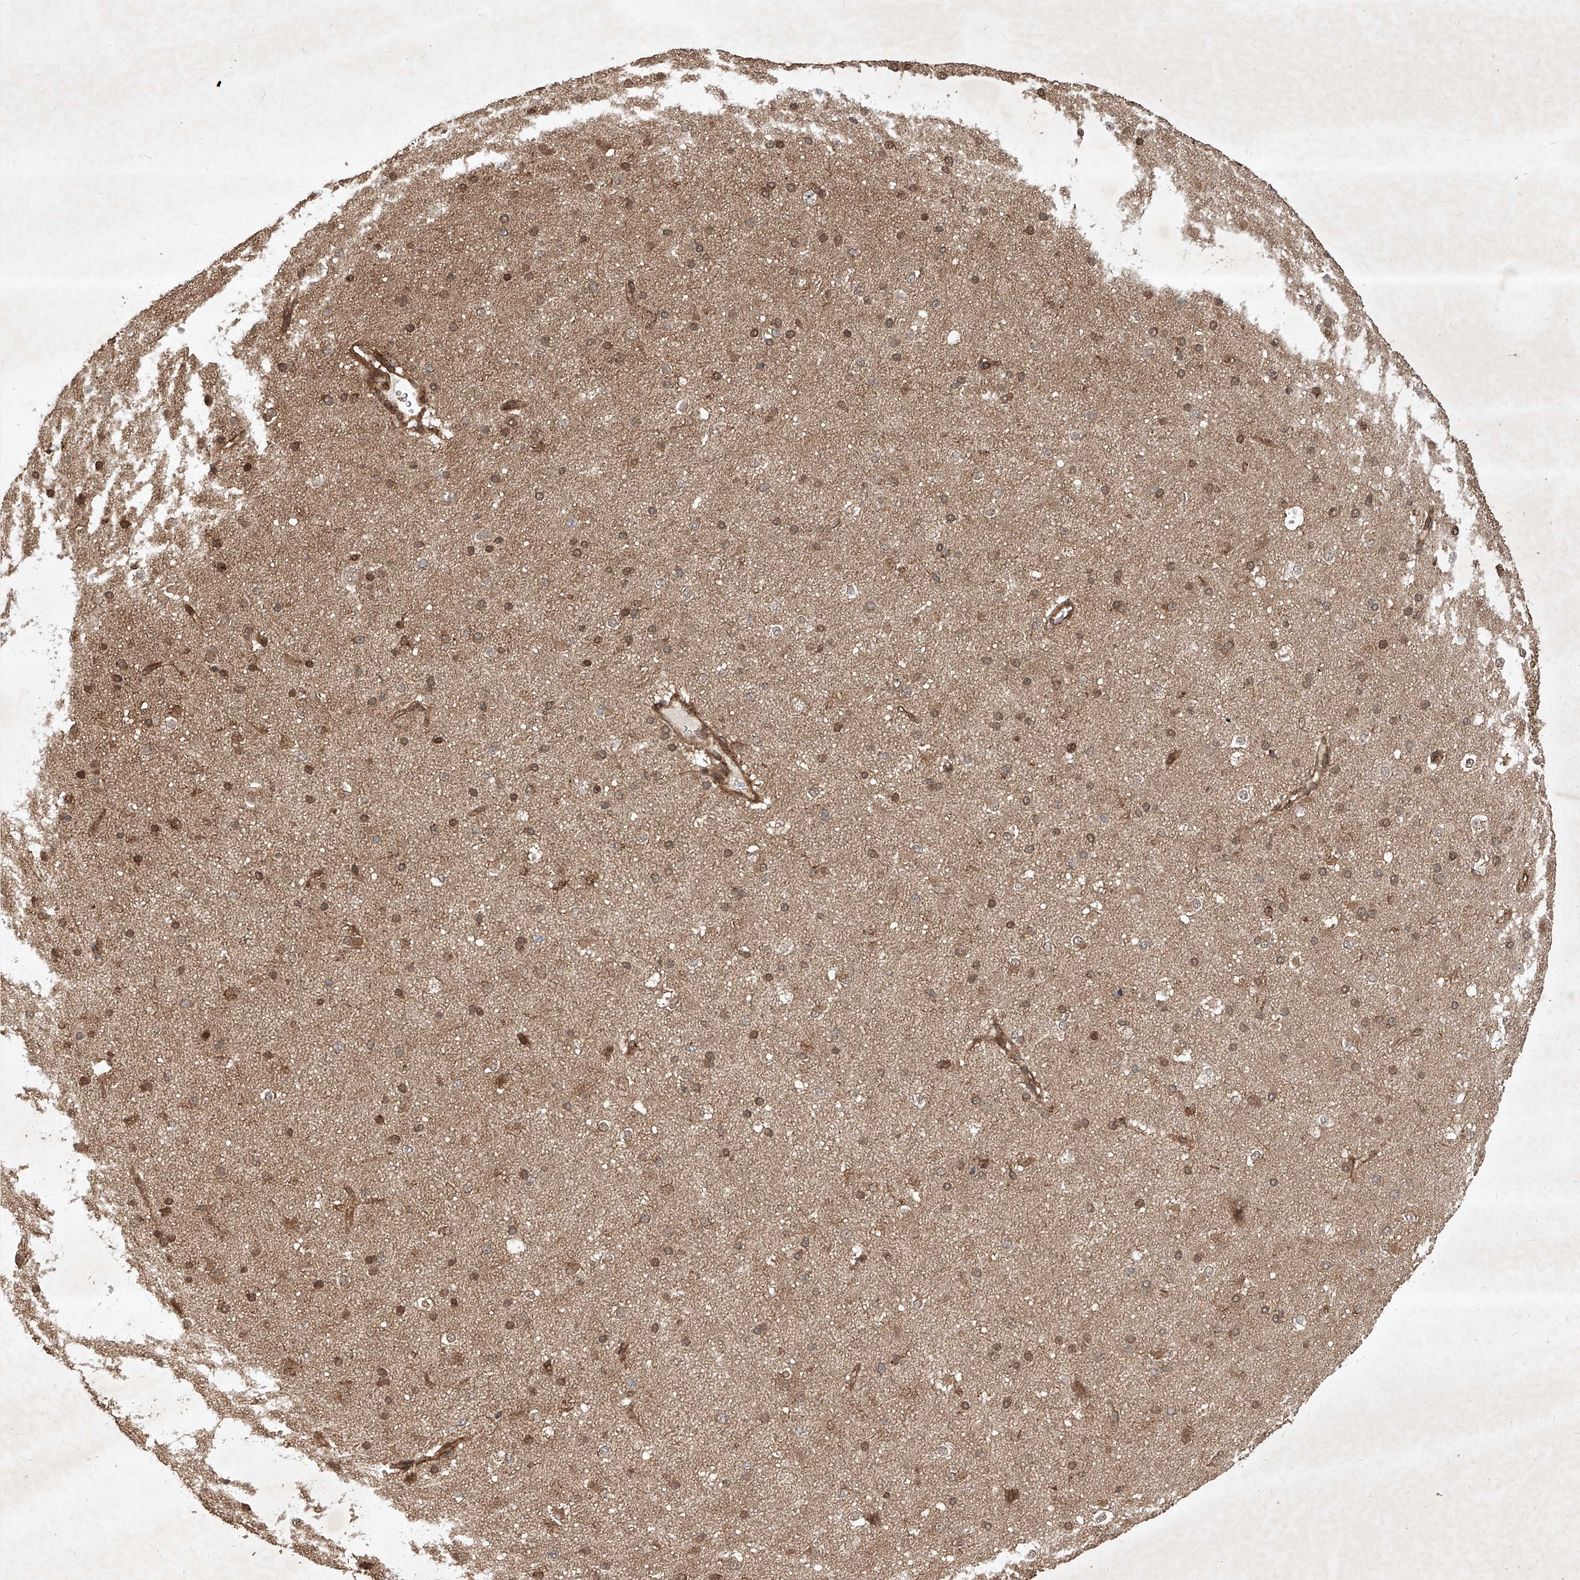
{"staining": {"intensity": "moderate", "quantity": ">75%", "location": "cytoplasmic/membranous,nuclear"}, "tissue": "cerebral cortex", "cell_type": "Endothelial cells", "image_type": "normal", "snomed": [{"axis": "morphology", "description": "Normal tissue, NOS"}, {"axis": "morphology", "description": "Developmental malformation"}, {"axis": "topography", "description": "Cerebral cortex"}], "caption": "Endothelial cells reveal medium levels of moderate cytoplasmic/membranous,nuclear staining in approximately >75% of cells in unremarkable human cerebral cortex.", "gene": "MAGED2", "patient": {"sex": "female", "age": 30}}